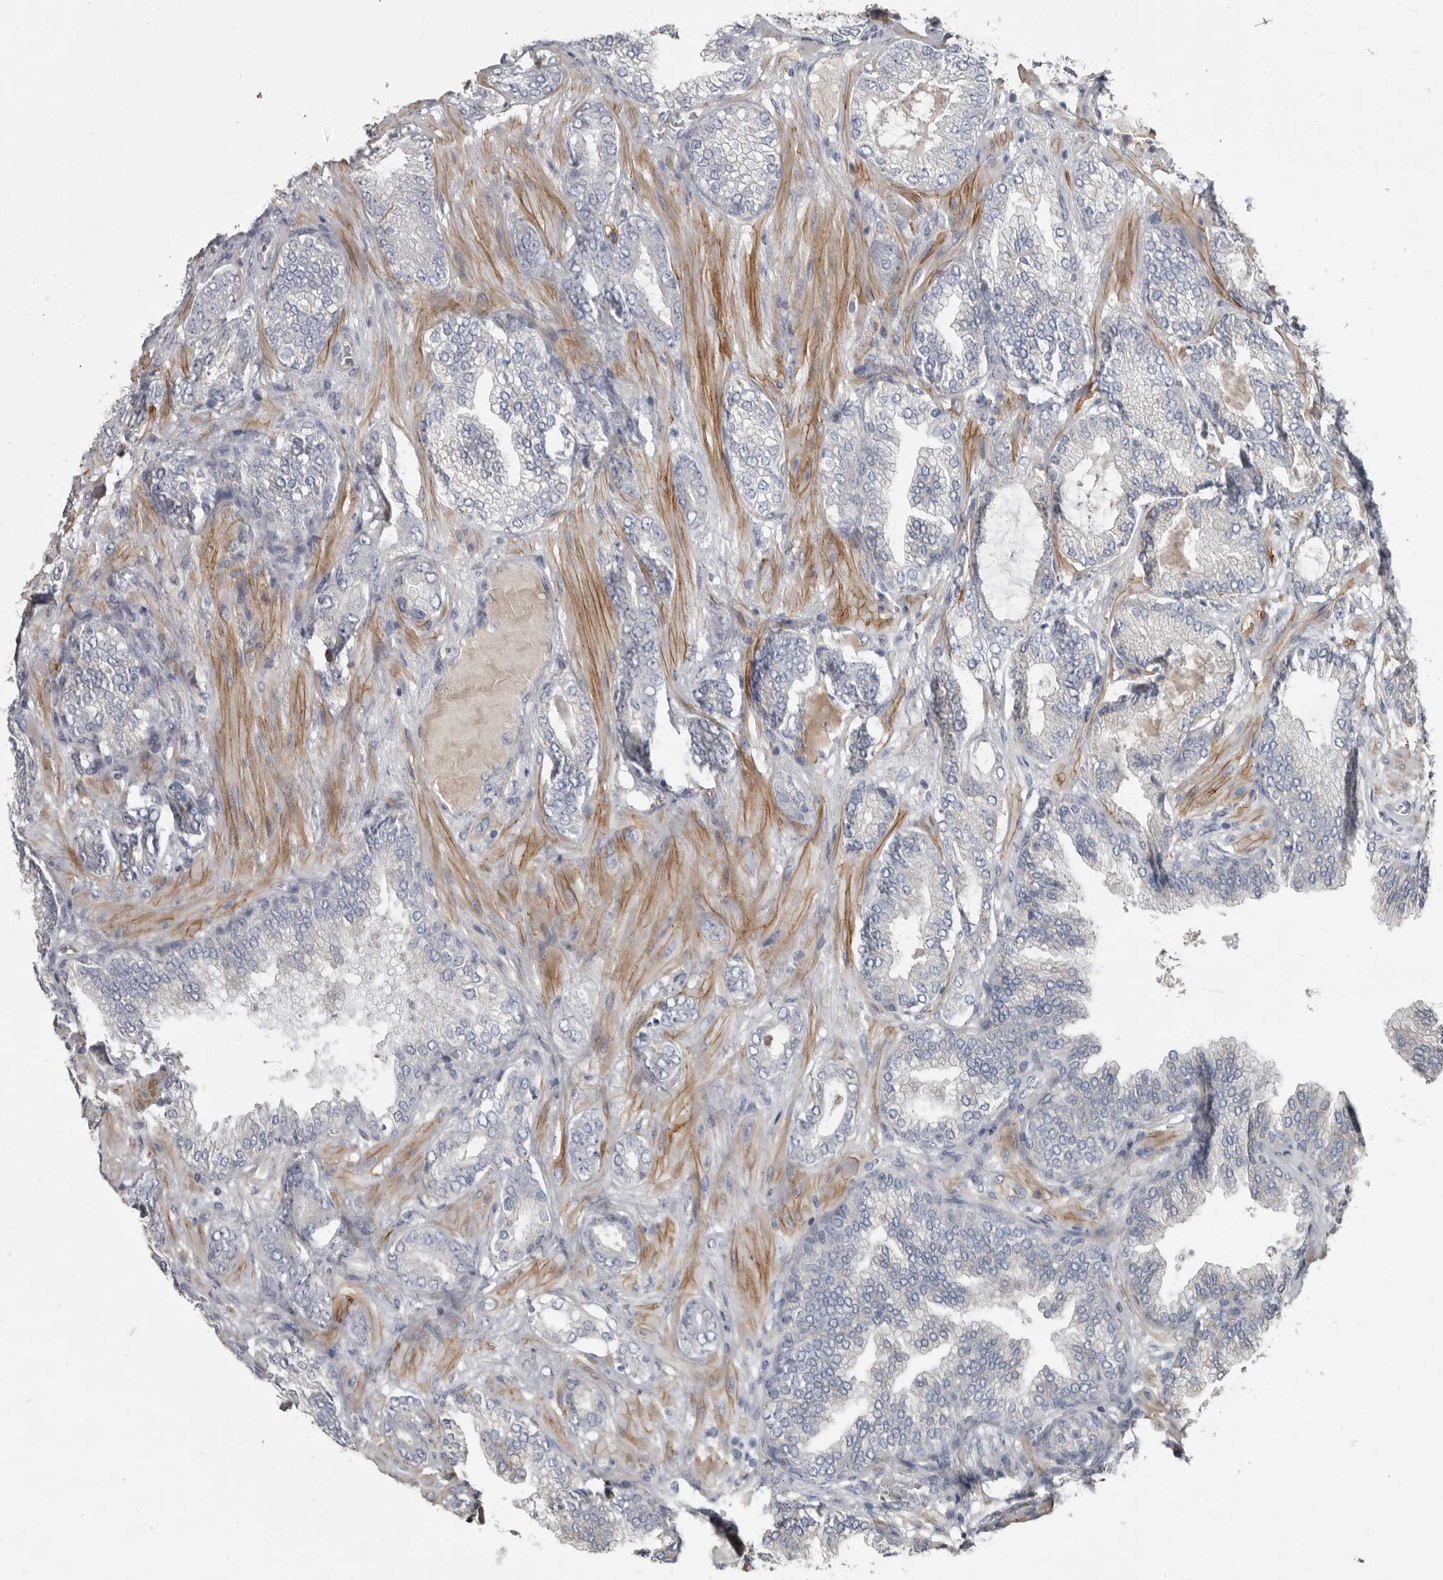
{"staining": {"intensity": "negative", "quantity": "none", "location": "none"}, "tissue": "prostate cancer", "cell_type": "Tumor cells", "image_type": "cancer", "snomed": [{"axis": "morphology", "description": "Adenocarcinoma, High grade"}, {"axis": "topography", "description": "Prostate"}], "caption": "This micrograph is of prostate cancer stained with immunohistochemistry (IHC) to label a protein in brown with the nuclei are counter-stained blue. There is no staining in tumor cells.", "gene": "ZNF114", "patient": {"sex": "male", "age": 58}}